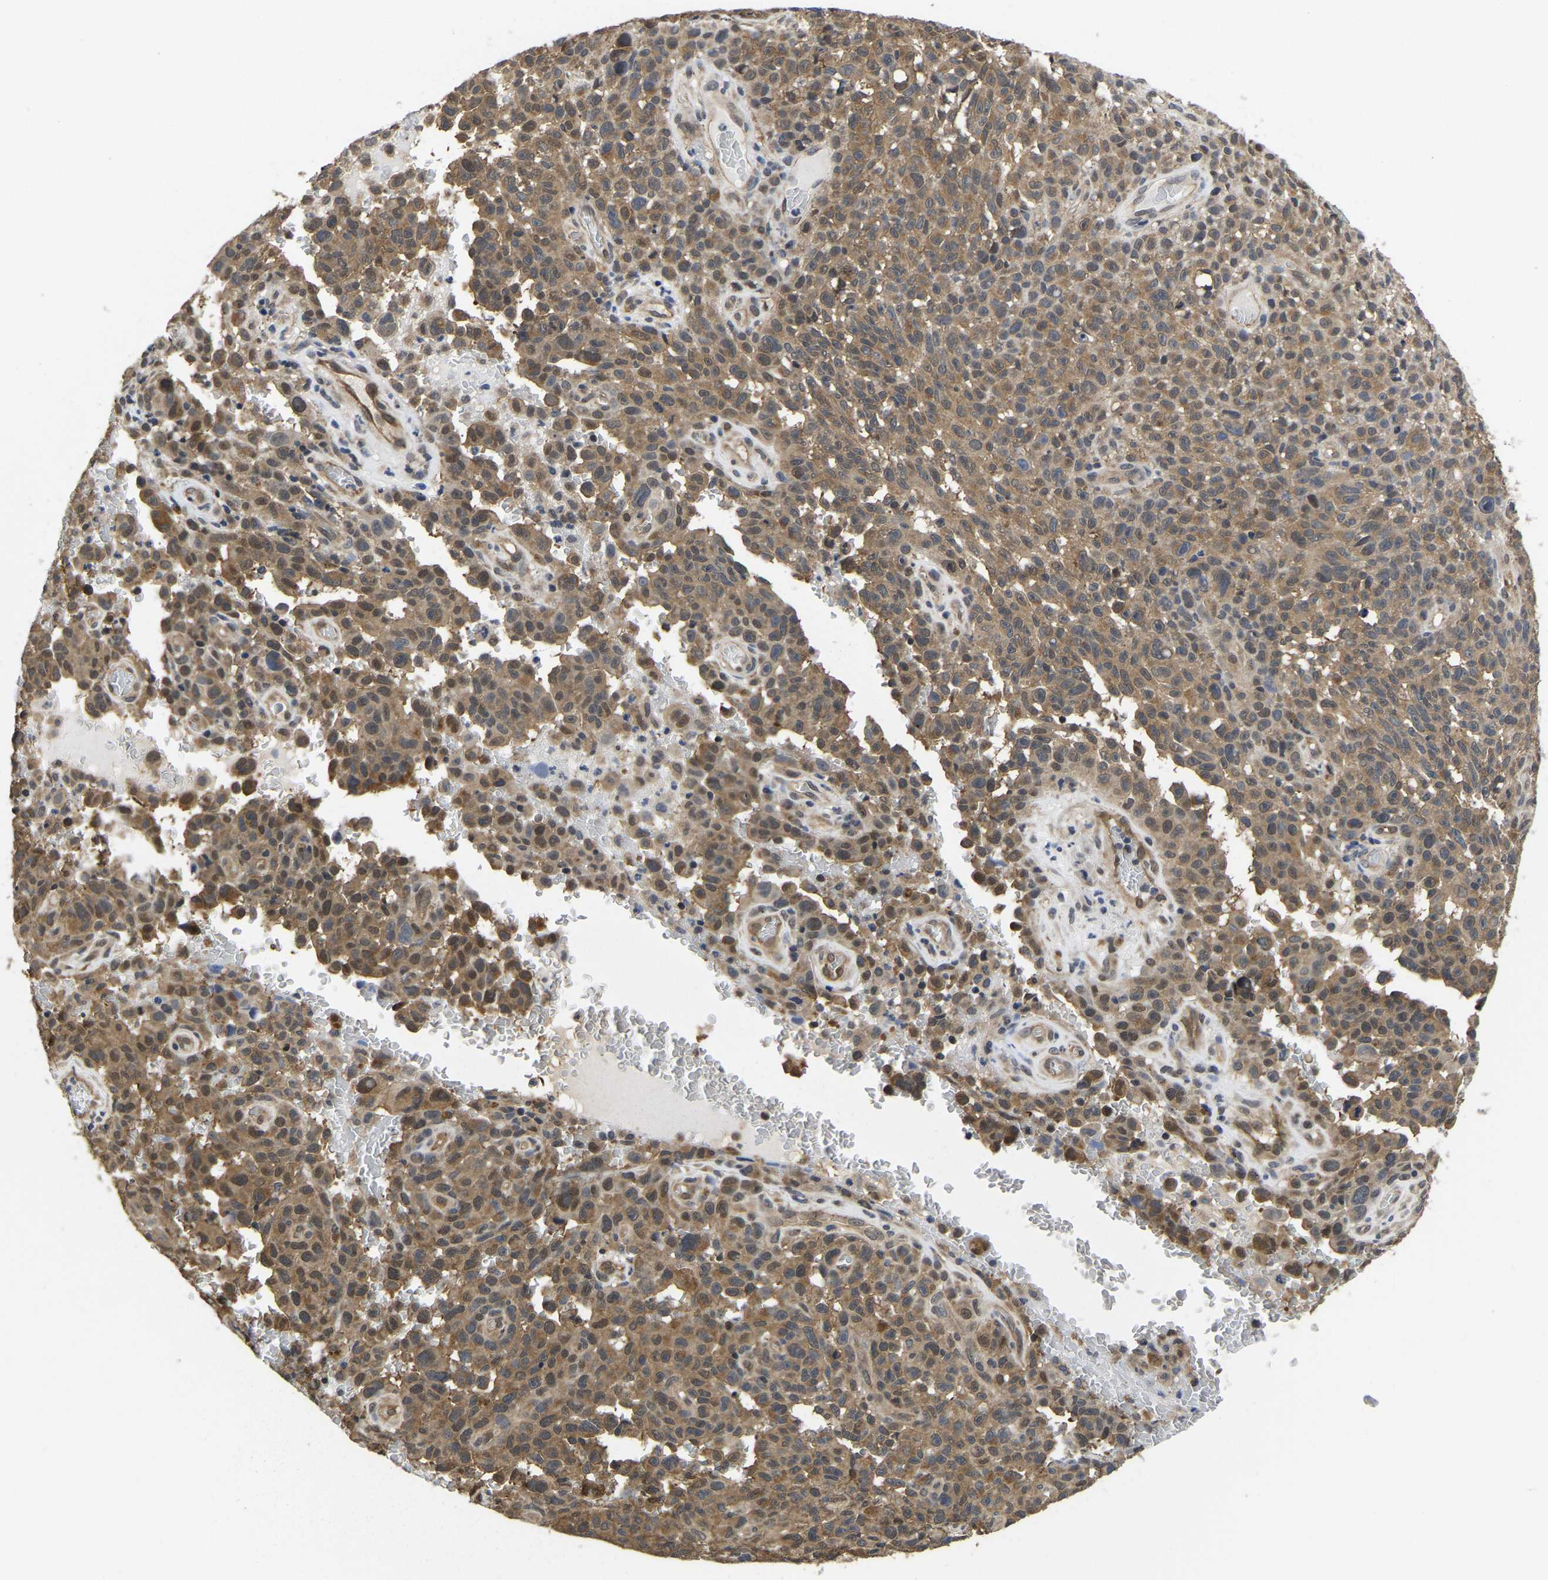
{"staining": {"intensity": "moderate", "quantity": ">75%", "location": "cytoplasmic/membranous,nuclear"}, "tissue": "melanoma", "cell_type": "Tumor cells", "image_type": "cancer", "snomed": [{"axis": "morphology", "description": "Malignant melanoma, NOS"}, {"axis": "topography", "description": "Skin"}], "caption": "The immunohistochemical stain shows moderate cytoplasmic/membranous and nuclear expression in tumor cells of melanoma tissue. (brown staining indicates protein expression, while blue staining denotes nuclei).", "gene": "MCOLN2", "patient": {"sex": "female", "age": 82}}